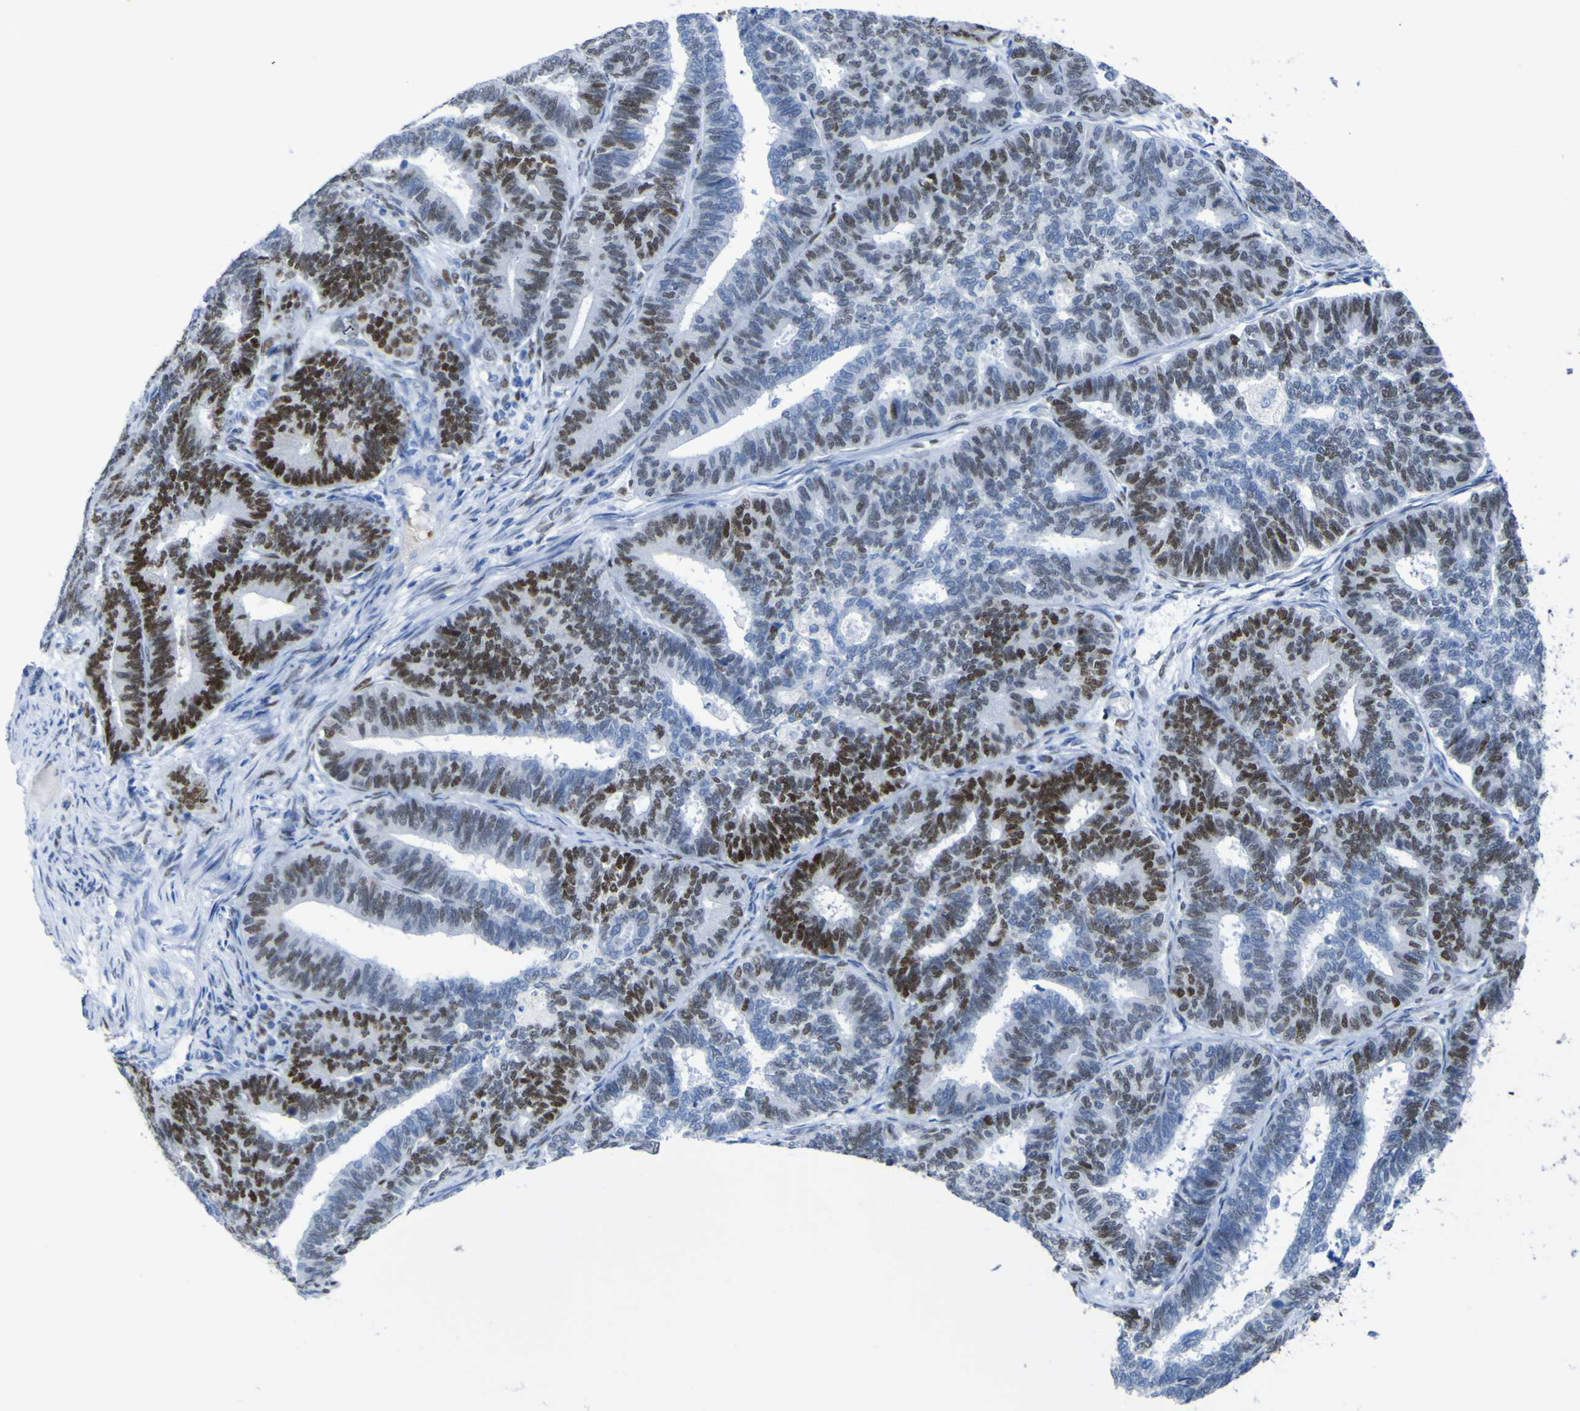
{"staining": {"intensity": "strong", "quantity": "25%-75%", "location": "nuclear"}, "tissue": "endometrial cancer", "cell_type": "Tumor cells", "image_type": "cancer", "snomed": [{"axis": "morphology", "description": "Adenocarcinoma, NOS"}, {"axis": "topography", "description": "Endometrium"}], "caption": "Strong nuclear positivity is present in about 25%-75% of tumor cells in endometrial adenocarcinoma. The staining was performed using DAB (3,3'-diaminobenzidine) to visualize the protein expression in brown, while the nuclei were stained in blue with hematoxylin (Magnification: 20x).", "gene": "DACH1", "patient": {"sex": "female", "age": 70}}